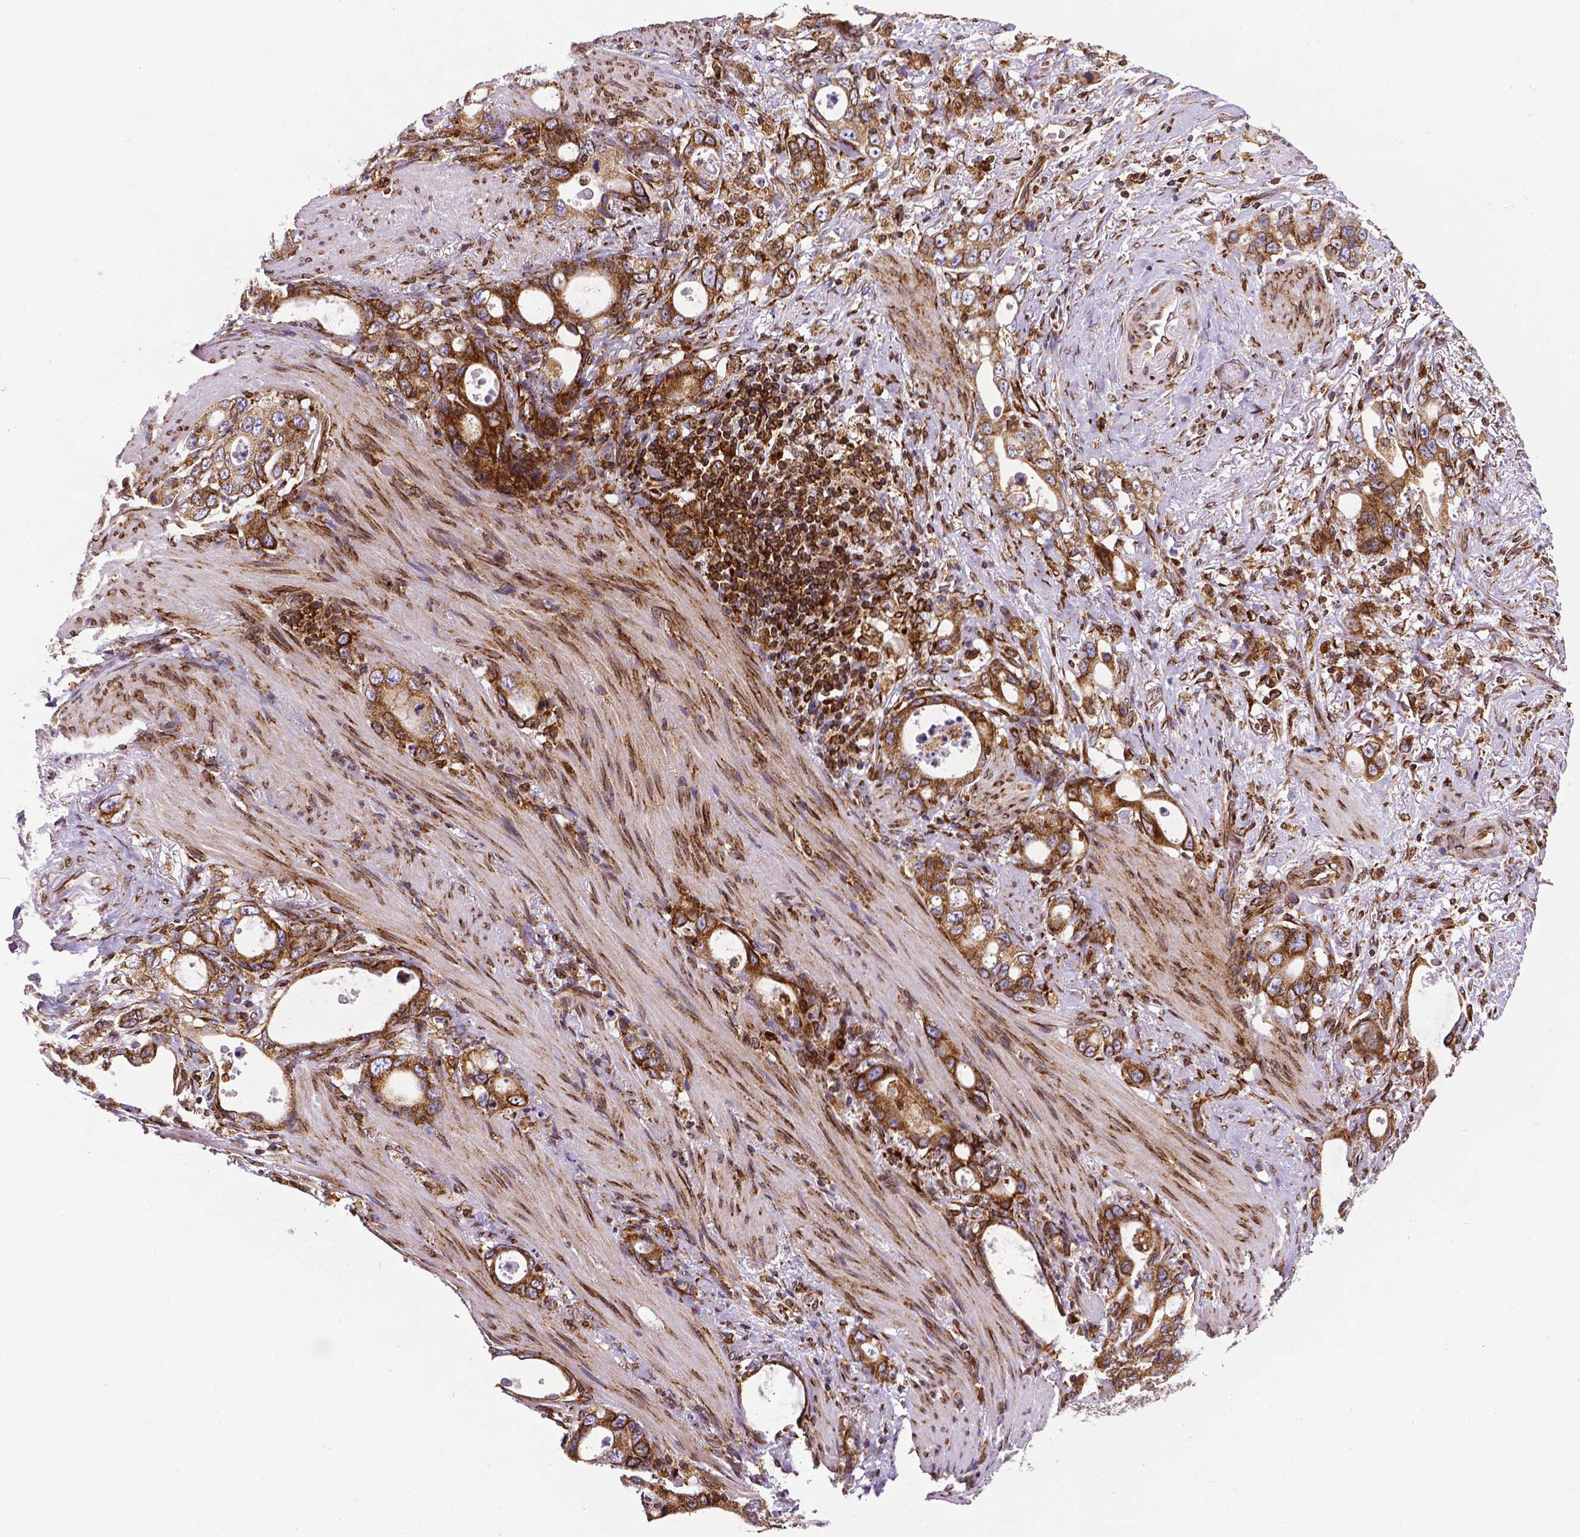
{"staining": {"intensity": "moderate", "quantity": ">75%", "location": "cytoplasmic/membranous"}, "tissue": "stomach cancer", "cell_type": "Tumor cells", "image_type": "cancer", "snomed": [{"axis": "morphology", "description": "Adenocarcinoma, NOS"}, {"axis": "topography", "description": "Stomach, upper"}], "caption": "This photomicrograph displays stomach cancer (adenocarcinoma) stained with immunohistochemistry to label a protein in brown. The cytoplasmic/membranous of tumor cells show moderate positivity for the protein. Nuclei are counter-stained blue.", "gene": "MTDH", "patient": {"sex": "male", "age": 74}}